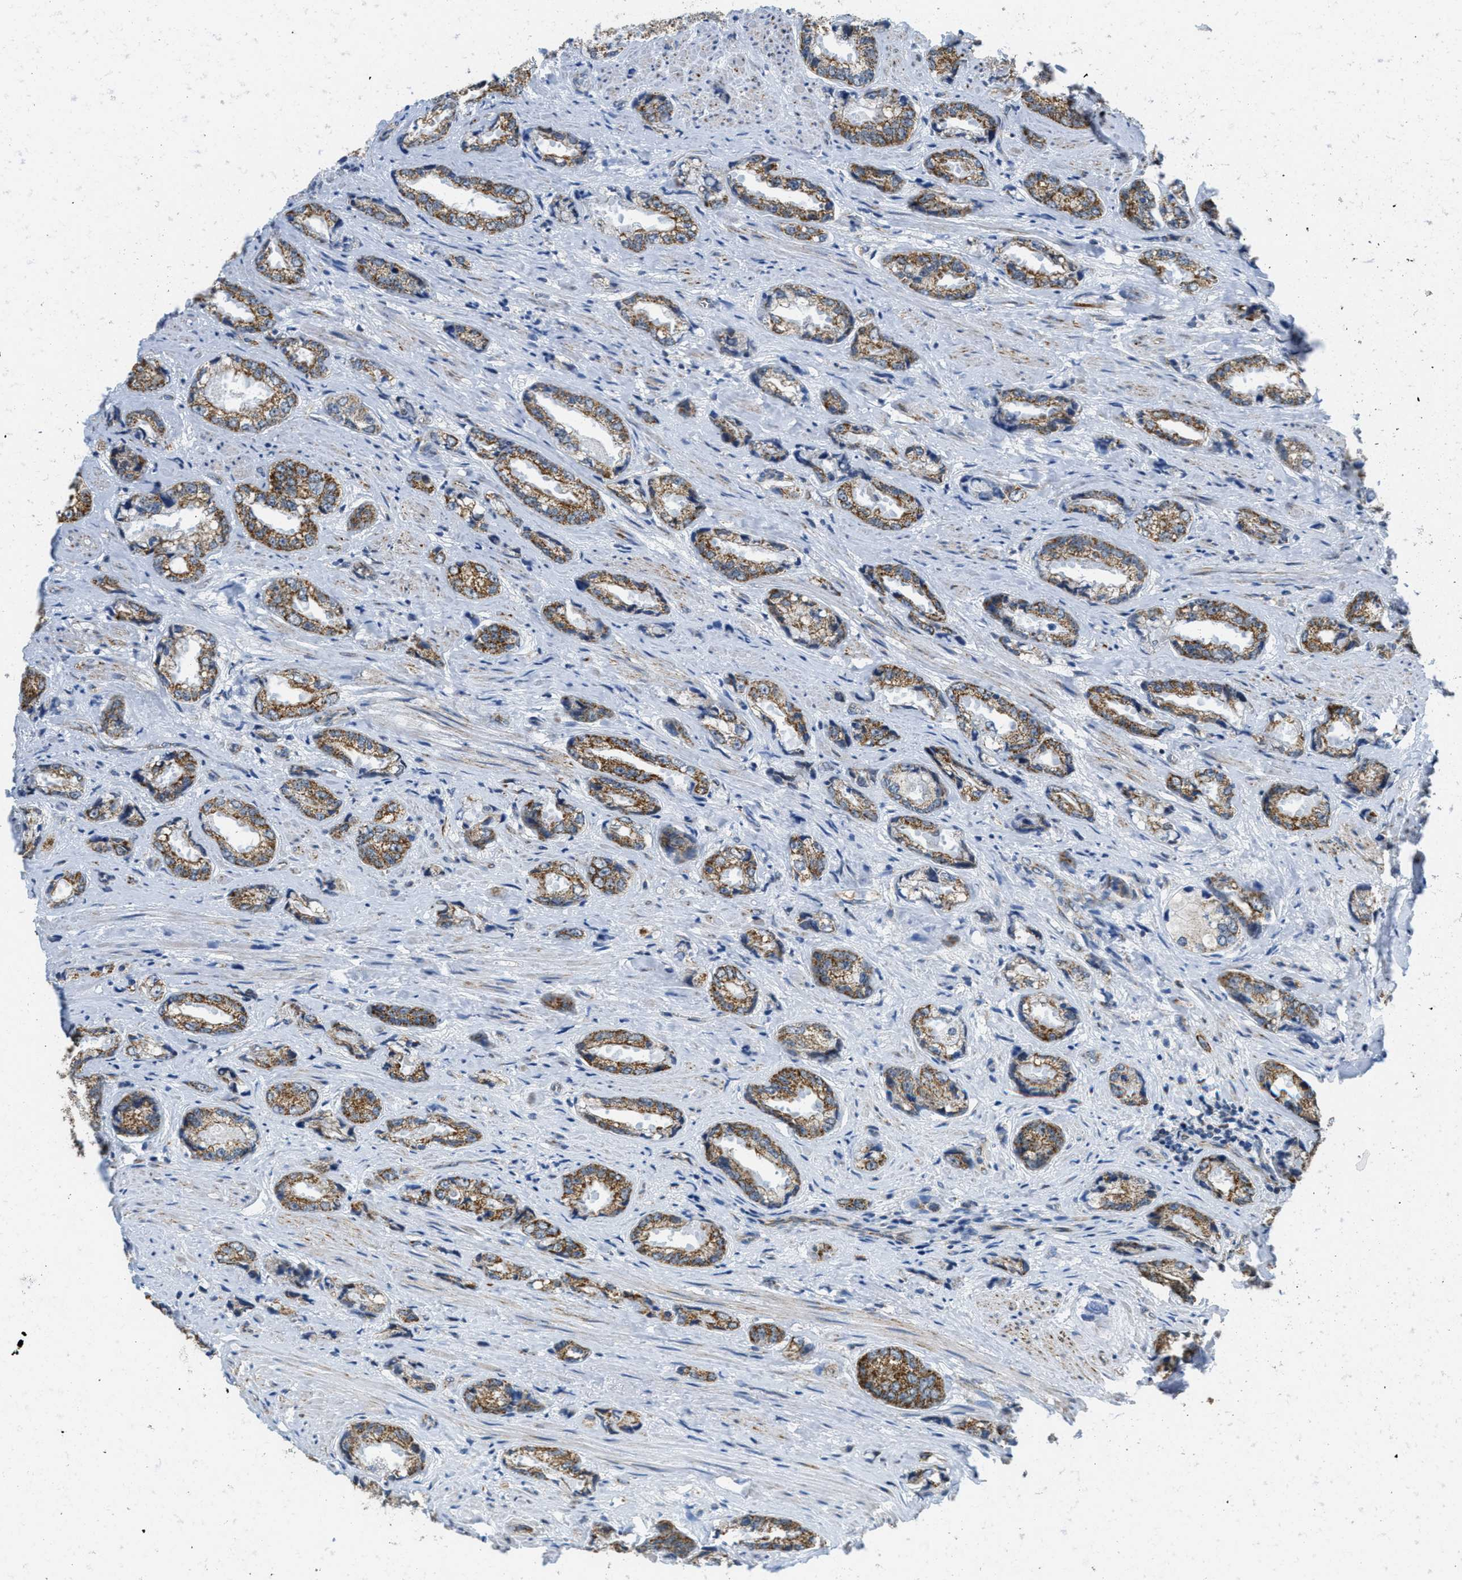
{"staining": {"intensity": "moderate", "quantity": ">75%", "location": "cytoplasmic/membranous"}, "tissue": "prostate cancer", "cell_type": "Tumor cells", "image_type": "cancer", "snomed": [{"axis": "morphology", "description": "Adenocarcinoma, High grade"}, {"axis": "topography", "description": "Prostate"}], "caption": "Brown immunohistochemical staining in human prostate cancer exhibits moderate cytoplasmic/membranous staining in about >75% of tumor cells.", "gene": "TOMM70", "patient": {"sex": "male", "age": 61}}